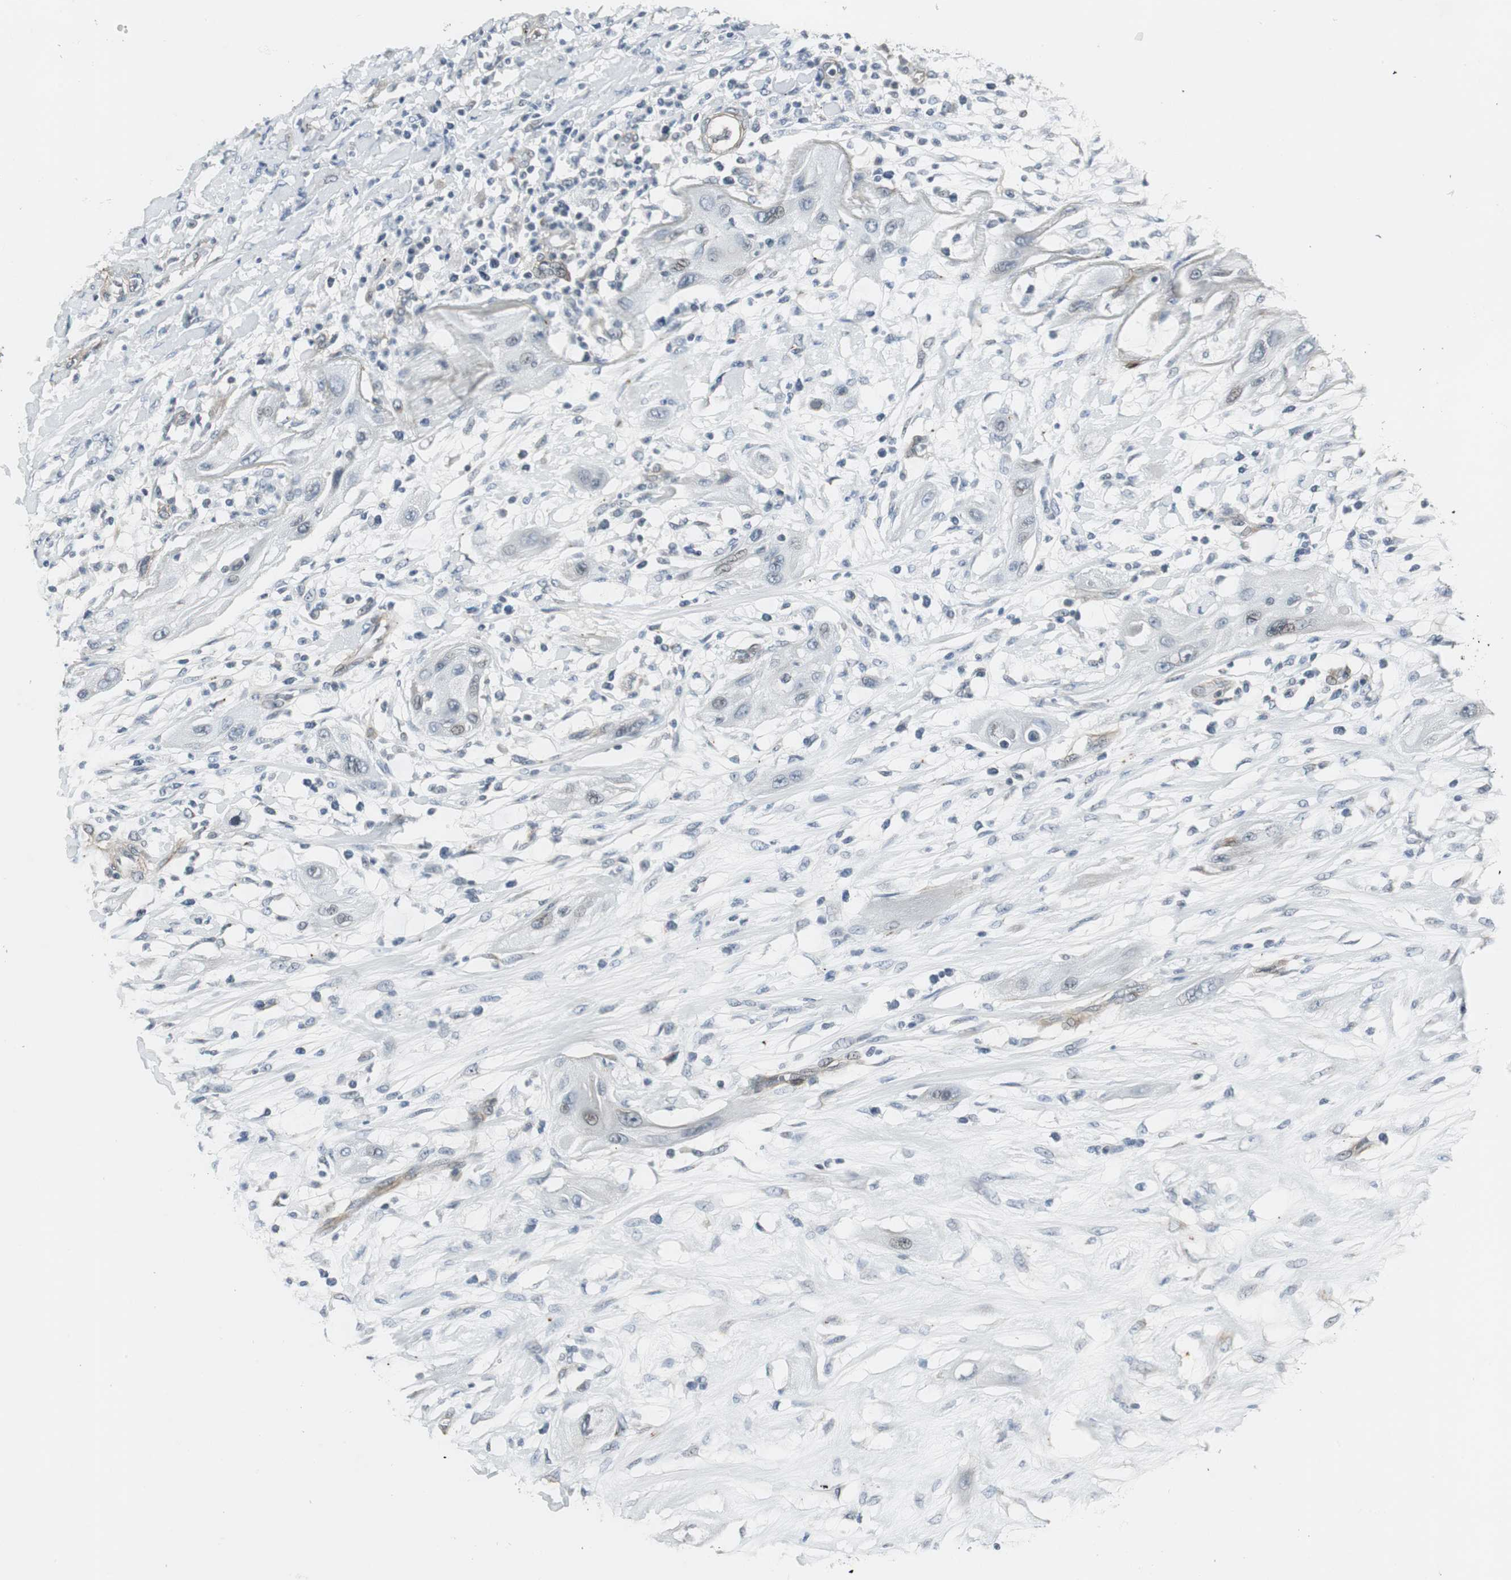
{"staining": {"intensity": "negative", "quantity": "none", "location": "none"}, "tissue": "lung cancer", "cell_type": "Tumor cells", "image_type": "cancer", "snomed": [{"axis": "morphology", "description": "Squamous cell carcinoma, NOS"}, {"axis": "topography", "description": "Lung"}], "caption": "Squamous cell carcinoma (lung) stained for a protein using IHC exhibits no positivity tumor cells.", "gene": "SCYL3", "patient": {"sex": "female", "age": 47}}